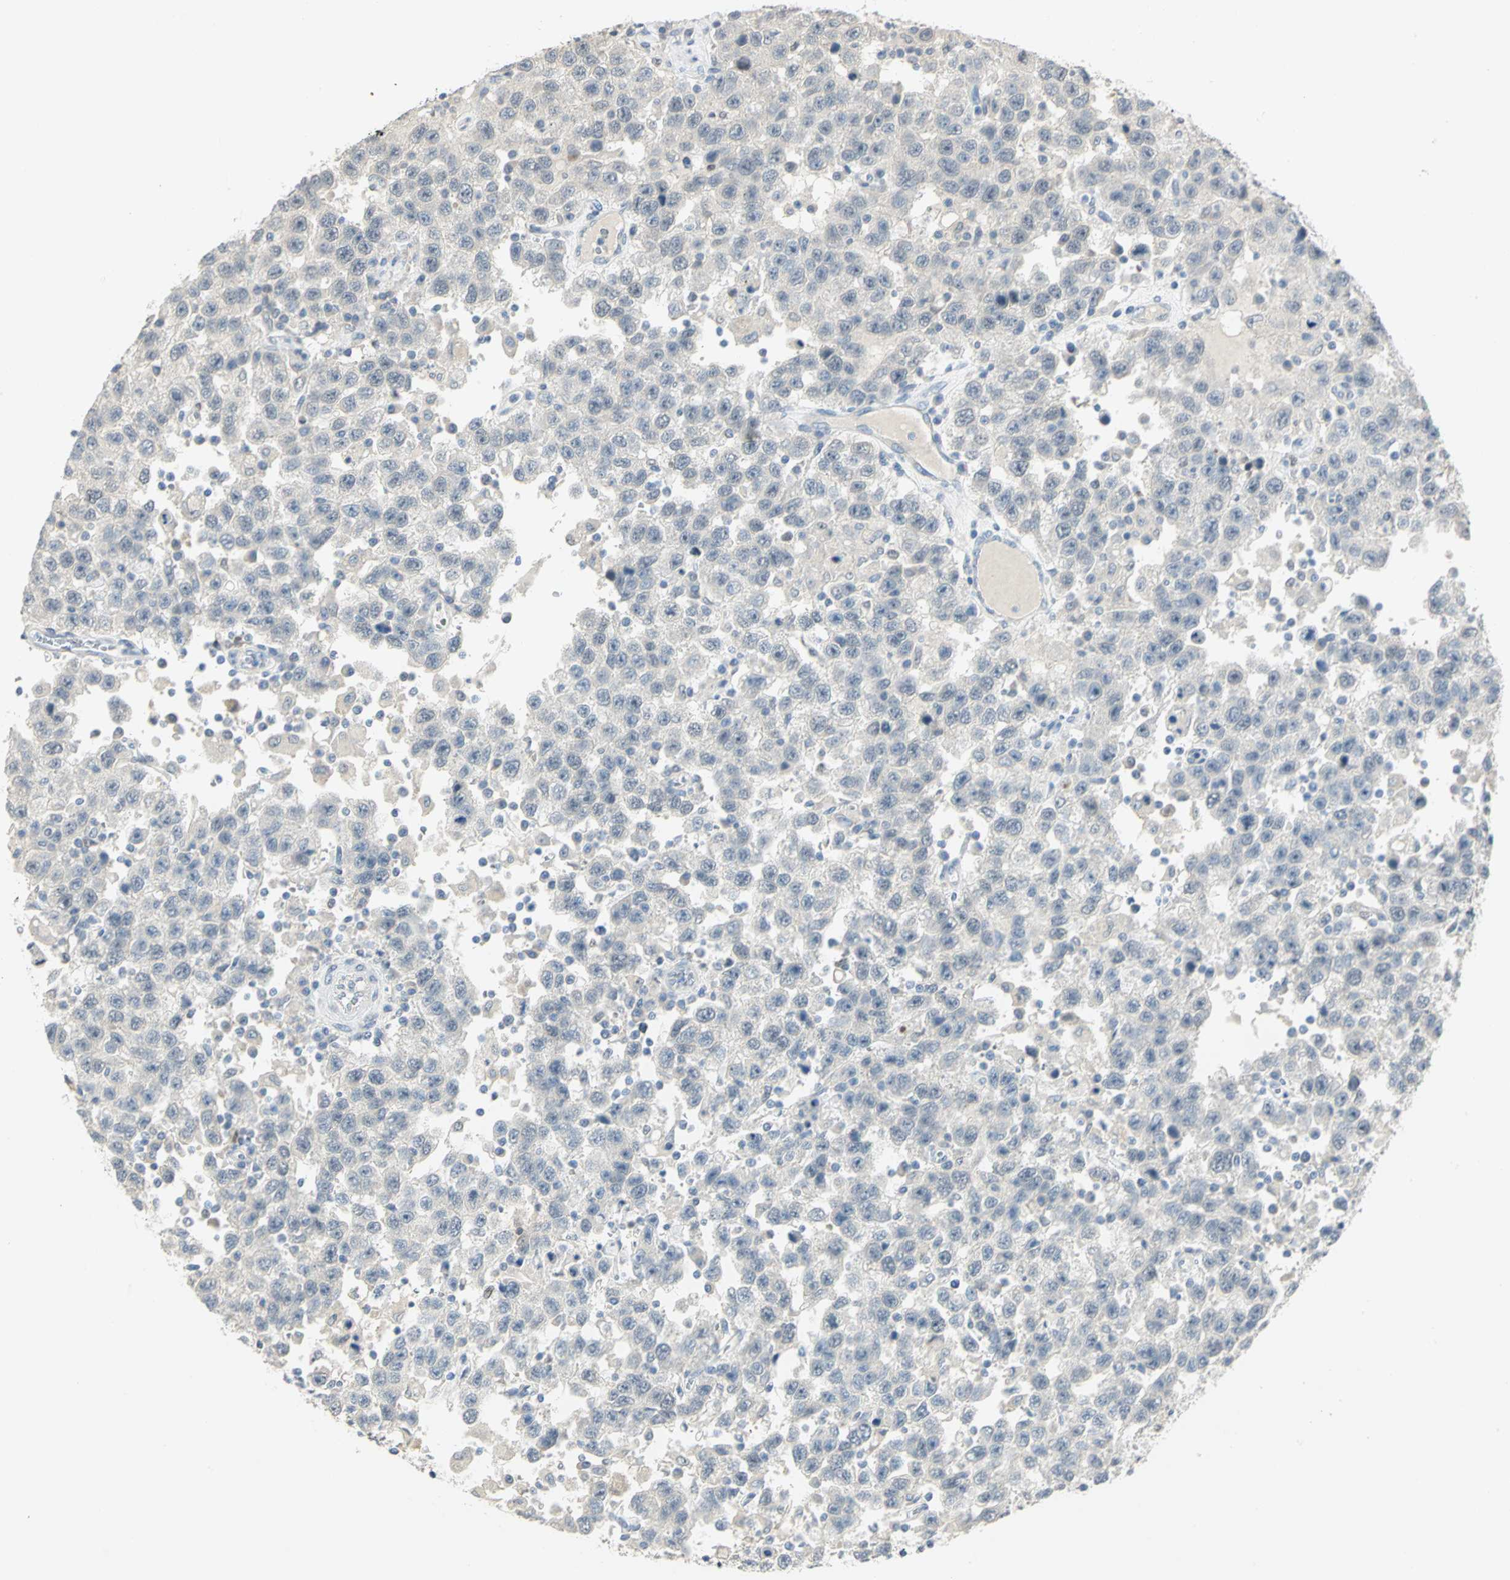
{"staining": {"intensity": "negative", "quantity": "none", "location": "none"}, "tissue": "testis cancer", "cell_type": "Tumor cells", "image_type": "cancer", "snomed": [{"axis": "morphology", "description": "Seminoma, NOS"}, {"axis": "topography", "description": "Testis"}], "caption": "Immunohistochemical staining of testis cancer reveals no significant expression in tumor cells. The staining was performed using DAB to visualize the protein expression in brown, while the nuclei were stained in blue with hematoxylin (Magnification: 20x).", "gene": "BCL6", "patient": {"sex": "male", "age": 41}}